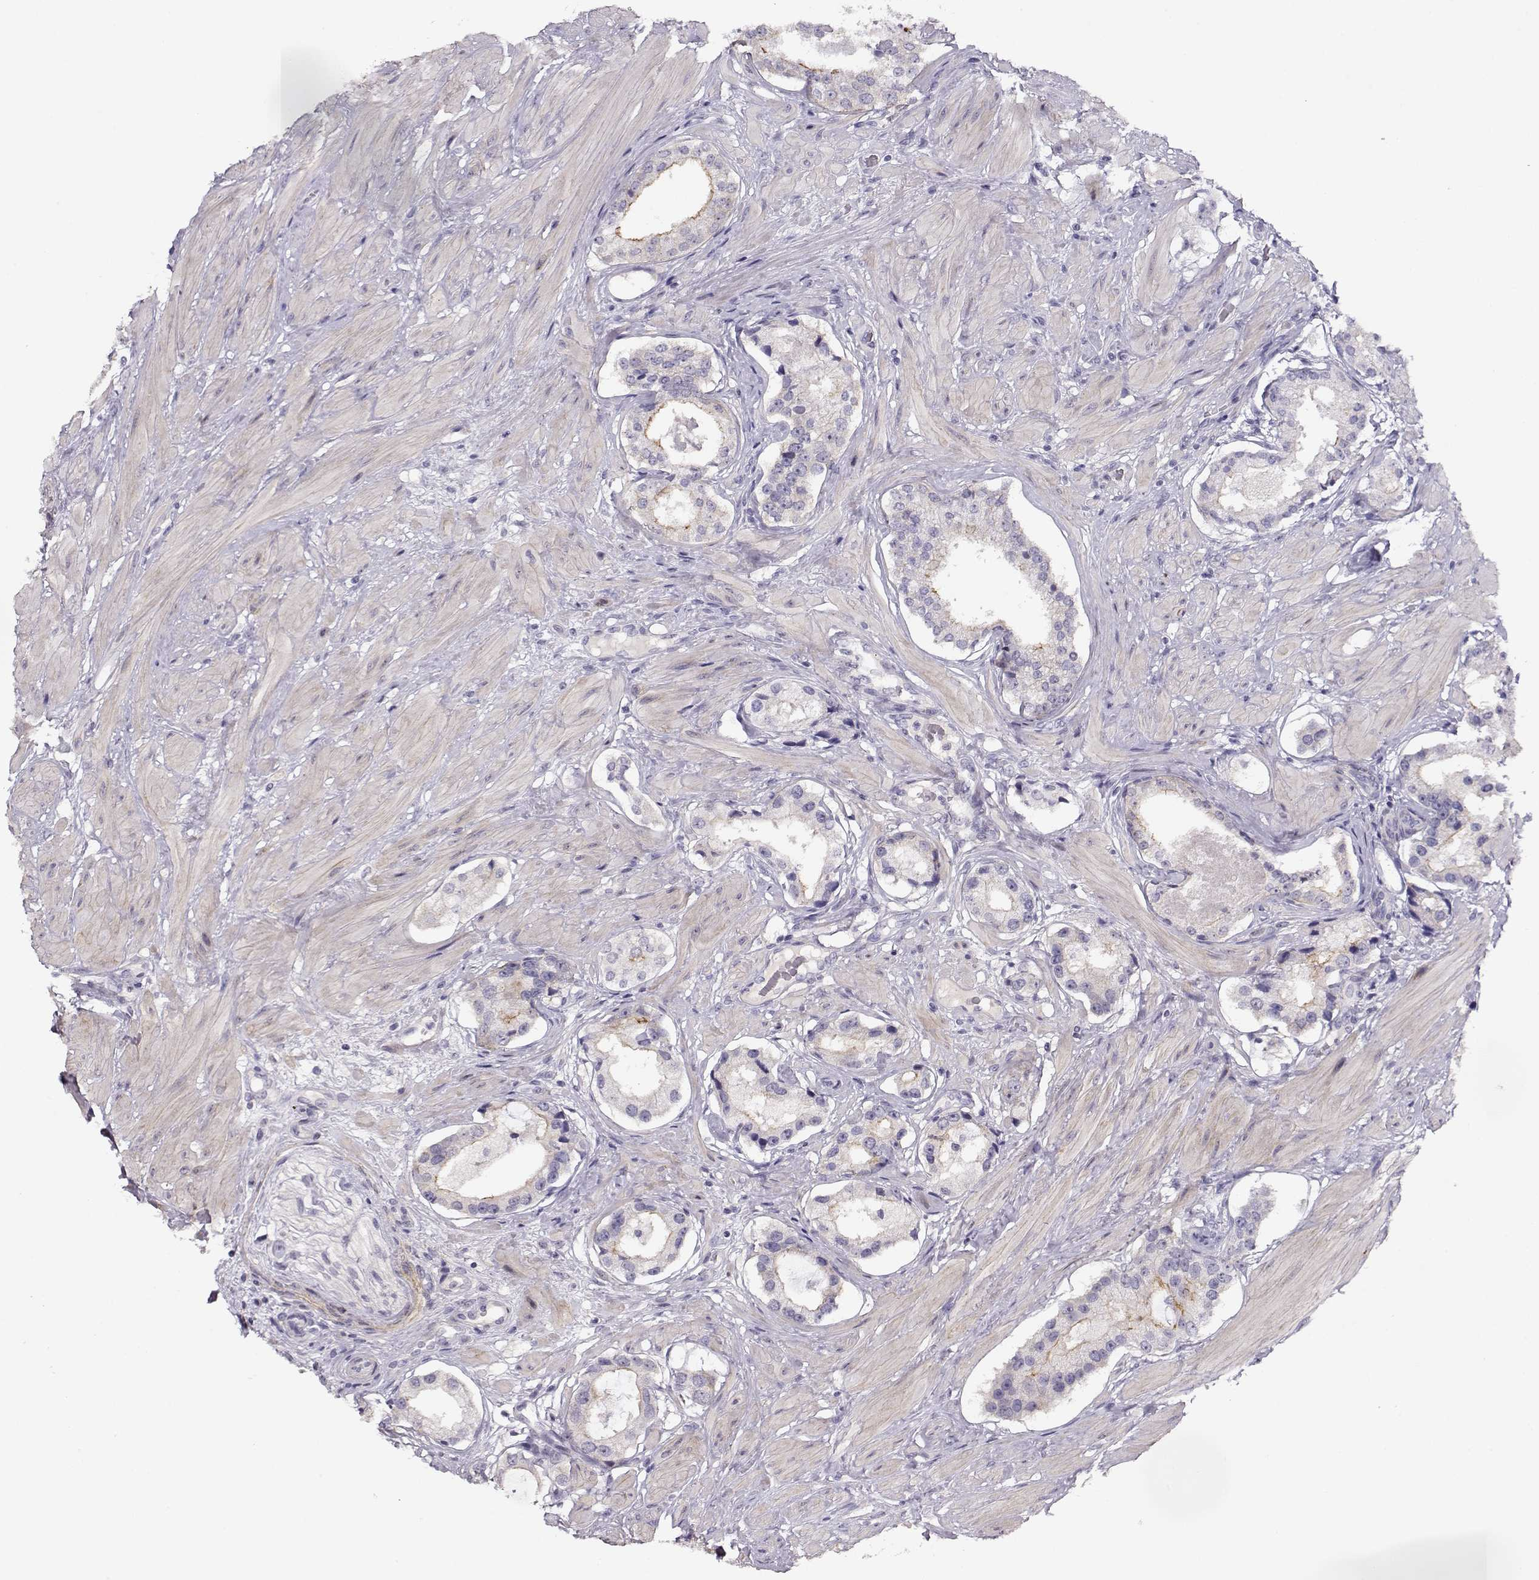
{"staining": {"intensity": "negative", "quantity": "none", "location": "none"}, "tissue": "prostate cancer", "cell_type": "Tumor cells", "image_type": "cancer", "snomed": [{"axis": "morphology", "description": "Adenocarcinoma, Low grade"}, {"axis": "topography", "description": "Prostate"}], "caption": "This is an IHC histopathology image of human adenocarcinoma (low-grade) (prostate). There is no positivity in tumor cells.", "gene": "CRX", "patient": {"sex": "male", "age": 60}}